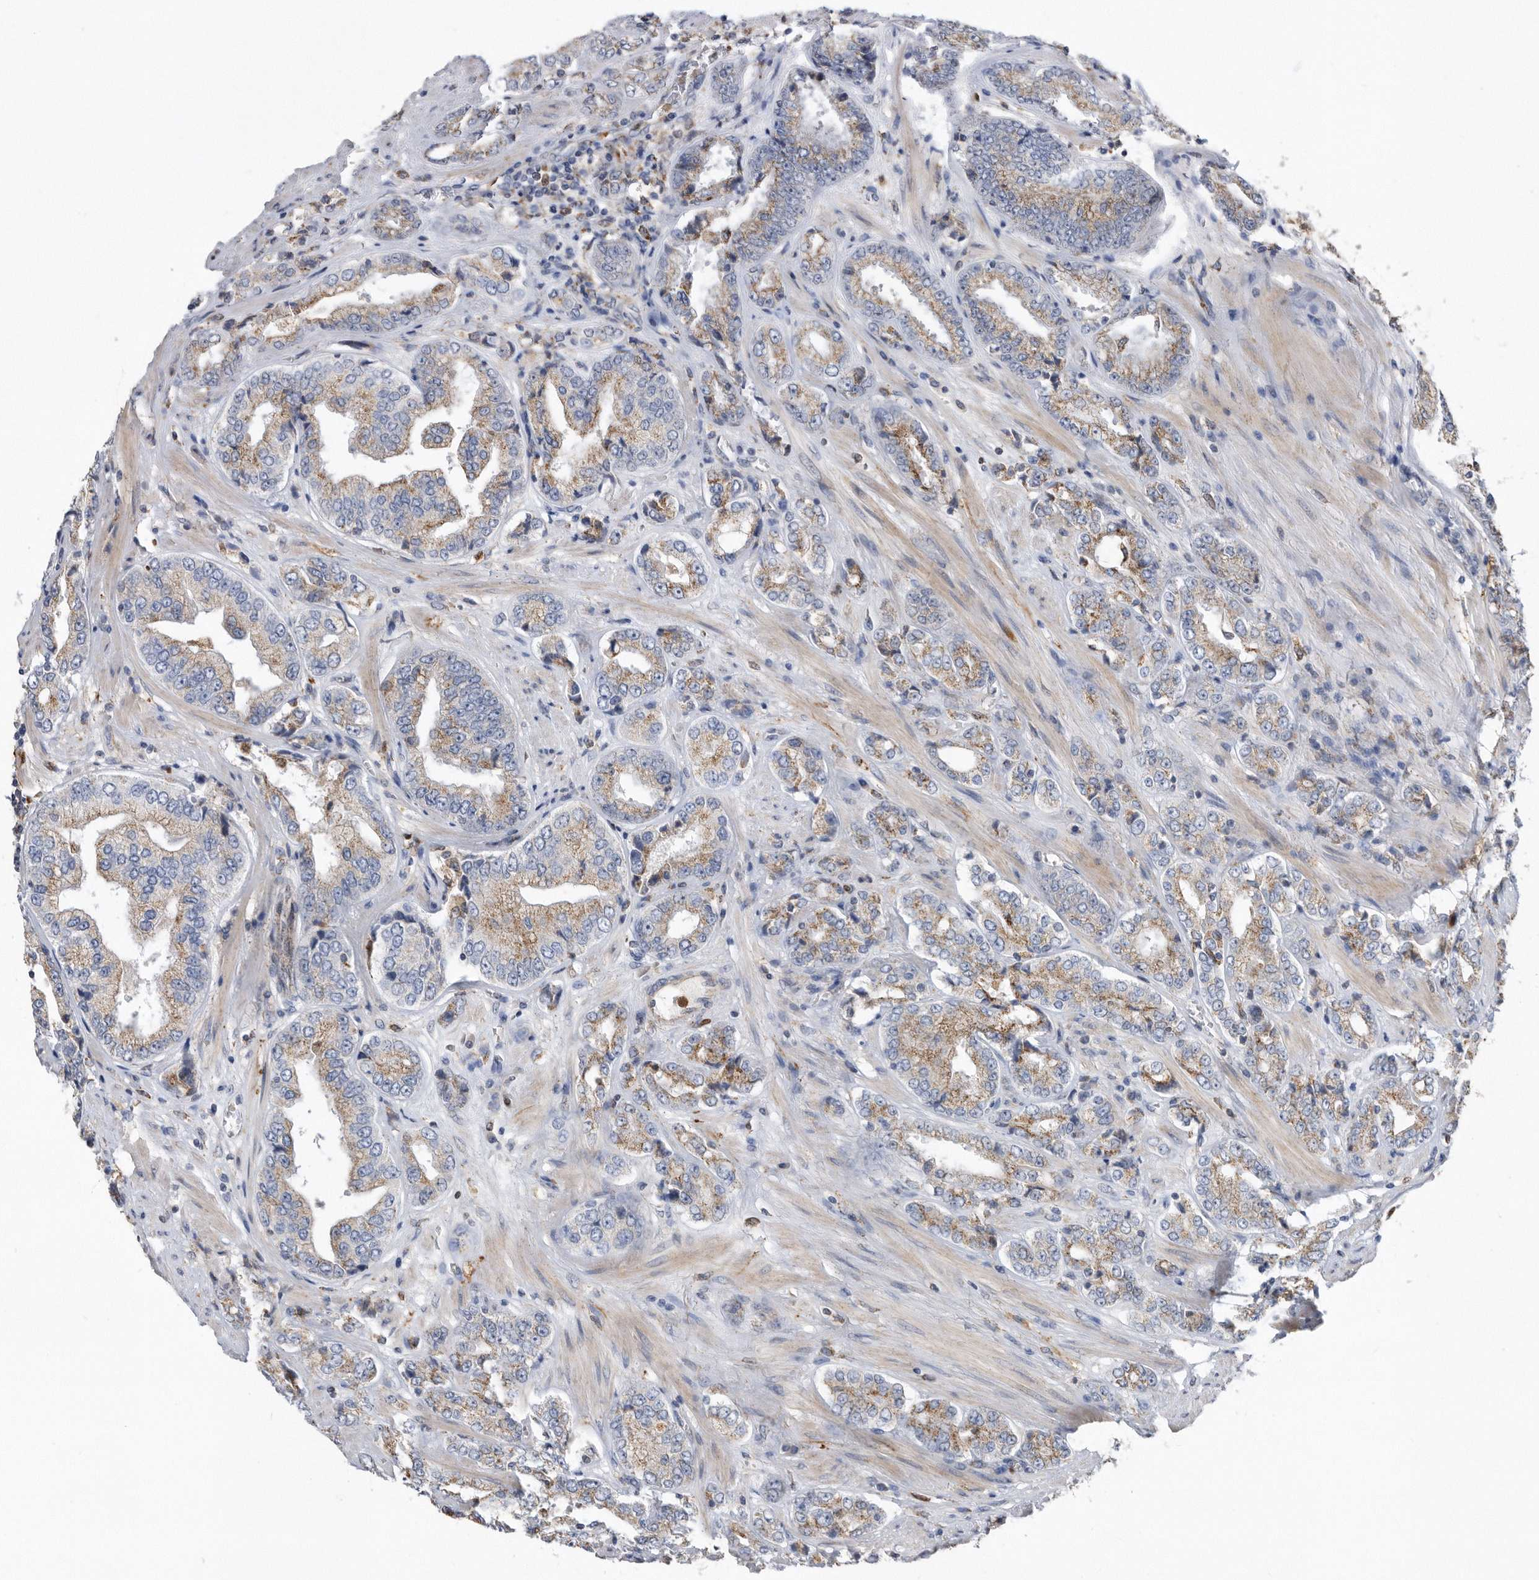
{"staining": {"intensity": "moderate", "quantity": ">75%", "location": "cytoplasmic/membranous"}, "tissue": "prostate cancer", "cell_type": "Tumor cells", "image_type": "cancer", "snomed": [{"axis": "morphology", "description": "Adenocarcinoma, High grade"}, {"axis": "topography", "description": "Prostate"}], "caption": "The histopathology image reveals a brown stain indicating the presence of a protein in the cytoplasmic/membranous of tumor cells in prostate cancer.", "gene": "CRISPLD2", "patient": {"sex": "male", "age": 61}}